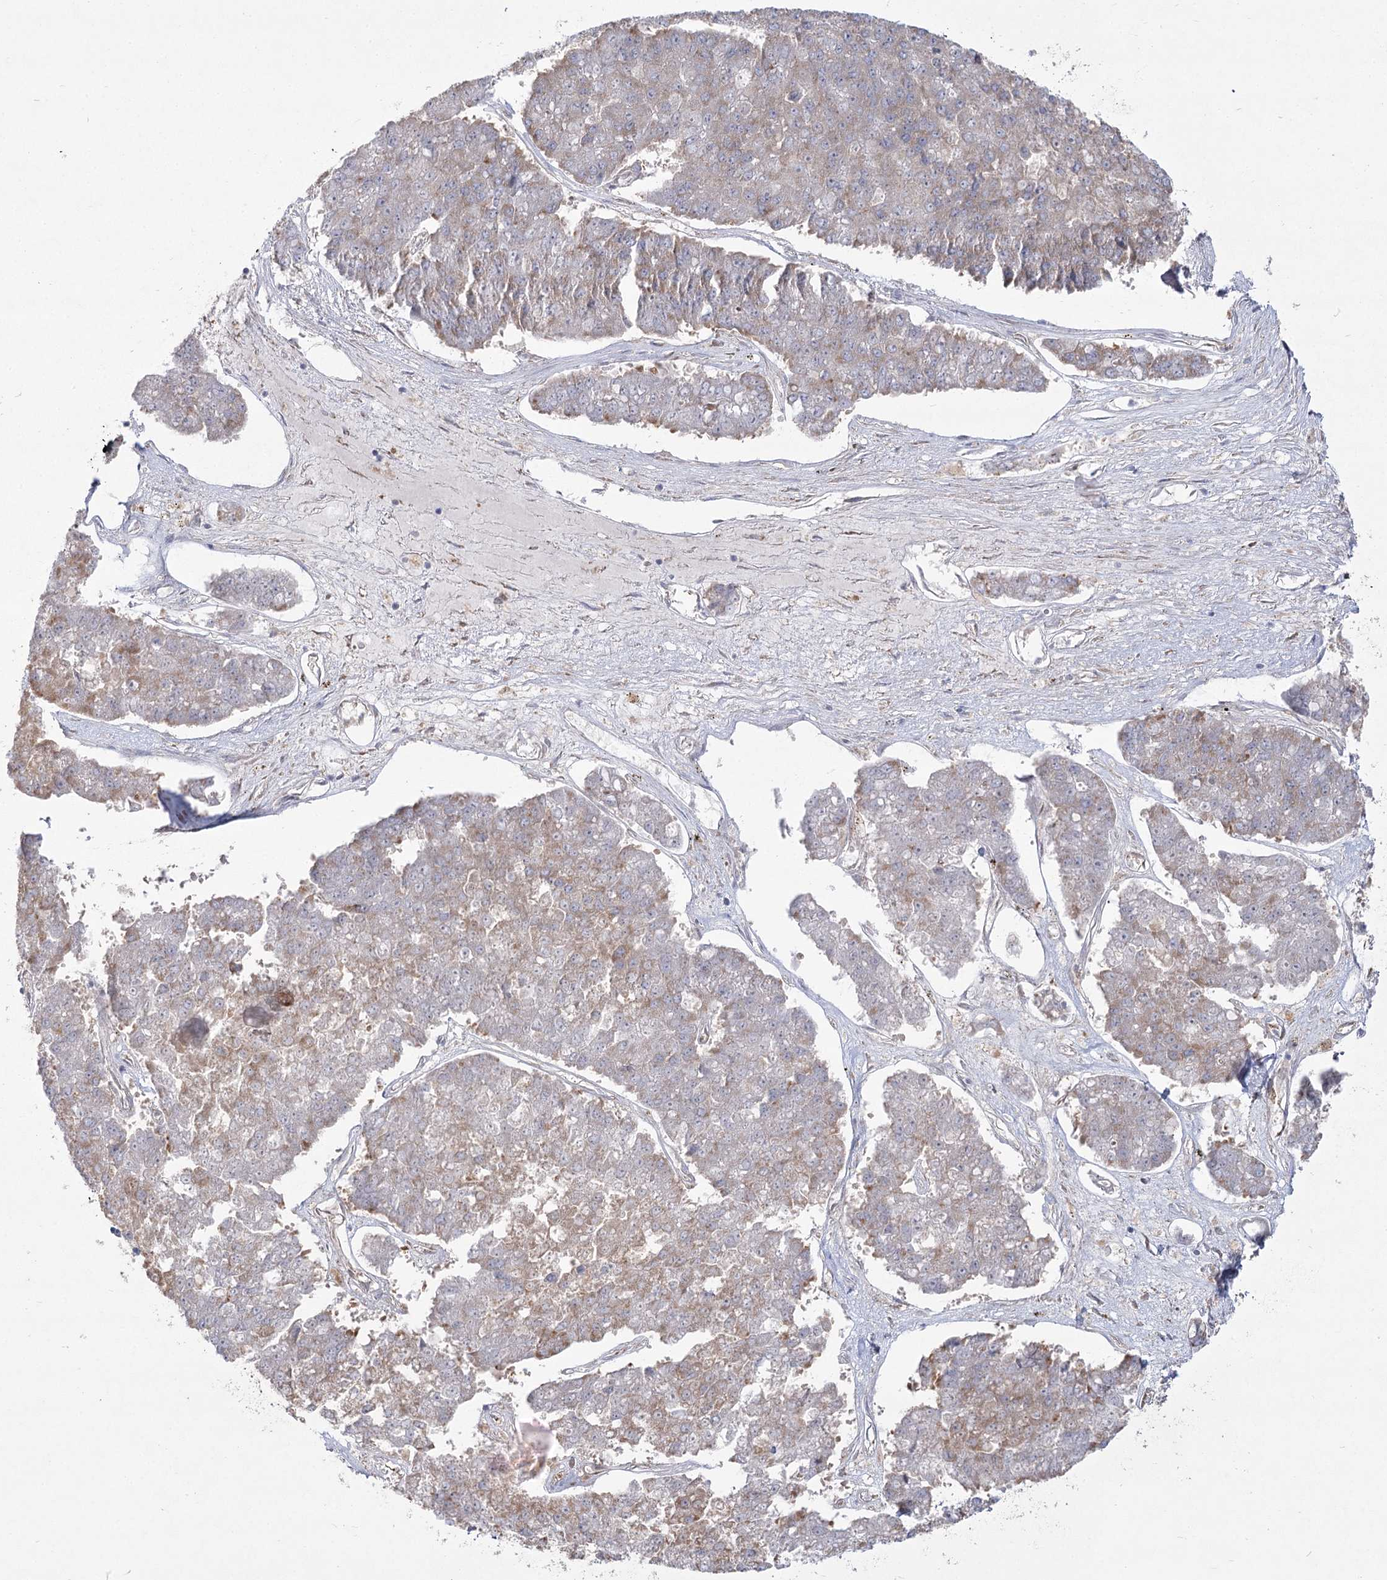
{"staining": {"intensity": "weak", "quantity": "25%-75%", "location": "cytoplasmic/membranous"}, "tissue": "pancreatic cancer", "cell_type": "Tumor cells", "image_type": "cancer", "snomed": [{"axis": "morphology", "description": "Adenocarcinoma, NOS"}, {"axis": "topography", "description": "Pancreas"}], "caption": "There is low levels of weak cytoplasmic/membranous staining in tumor cells of pancreatic adenocarcinoma, as demonstrated by immunohistochemical staining (brown color).", "gene": "CAMTA1", "patient": {"sex": "male", "age": 50}}